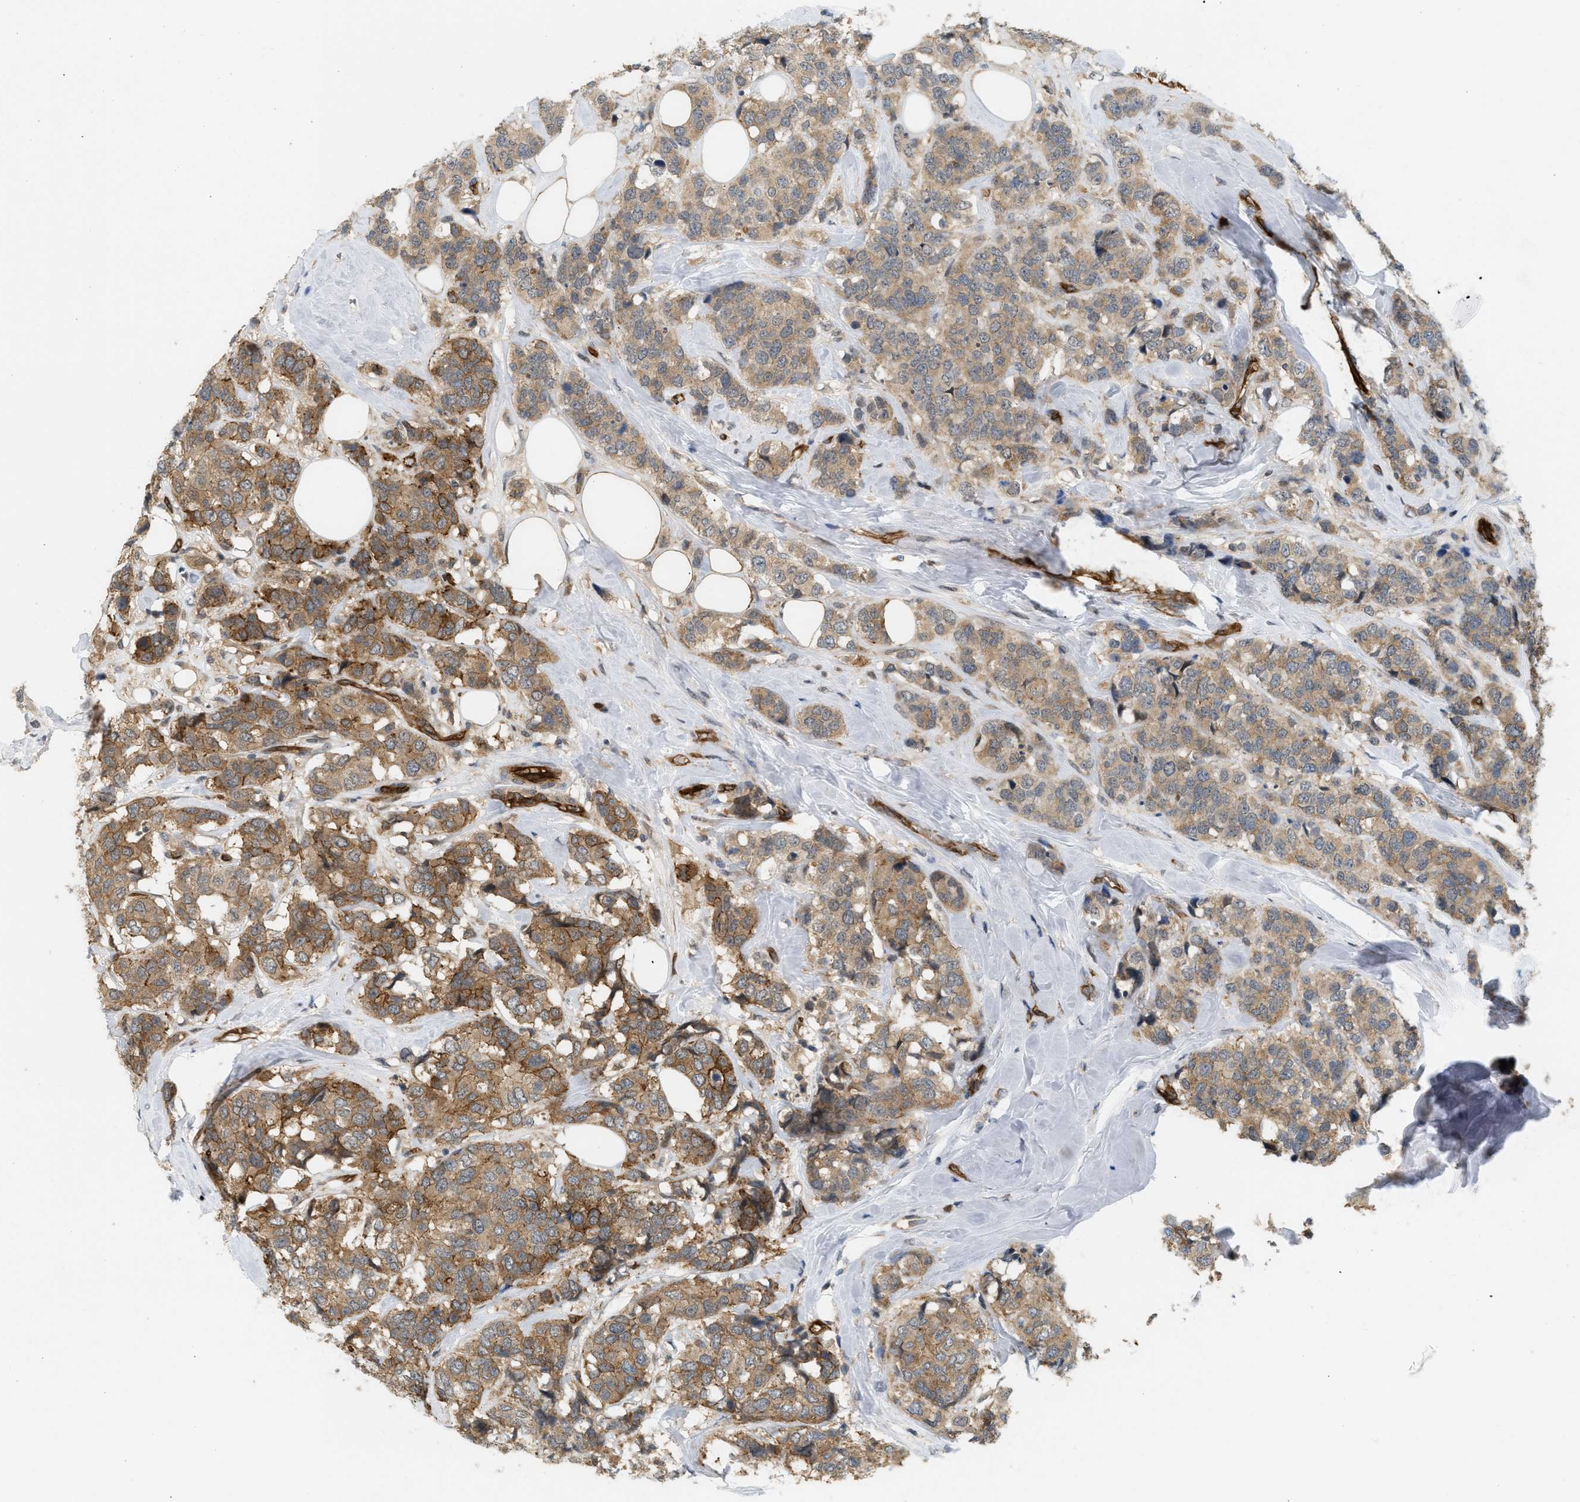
{"staining": {"intensity": "moderate", "quantity": ">75%", "location": "cytoplasmic/membranous"}, "tissue": "breast cancer", "cell_type": "Tumor cells", "image_type": "cancer", "snomed": [{"axis": "morphology", "description": "Lobular carcinoma"}, {"axis": "topography", "description": "Breast"}], "caption": "Immunohistochemistry histopathology image of human lobular carcinoma (breast) stained for a protein (brown), which shows medium levels of moderate cytoplasmic/membranous expression in approximately >75% of tumor cells.", "gene": "PALMD", "patient": {"sex": "female", "age": 59}}